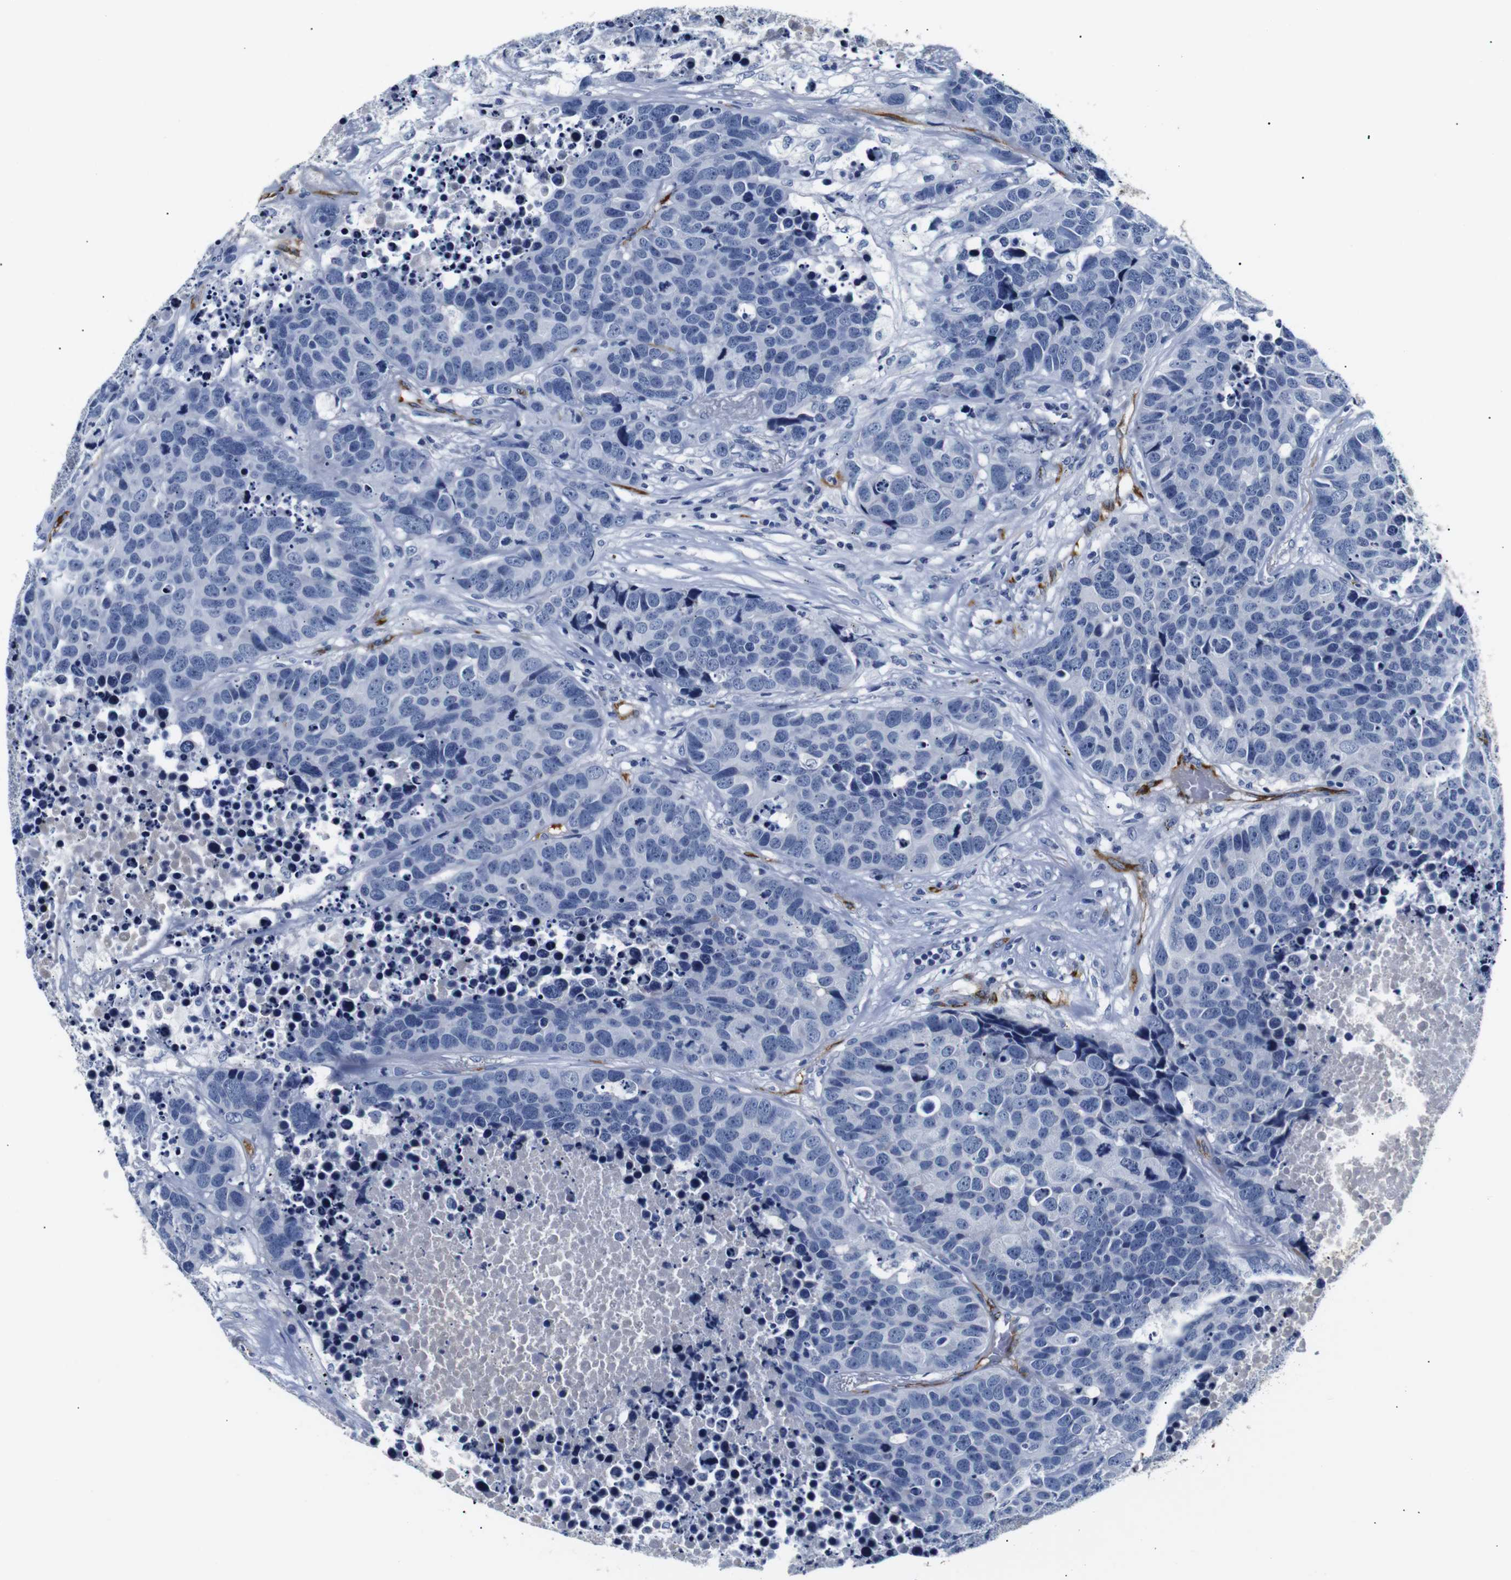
{"staining": {"intensity": "negative", "quantity": "none", "location": "none"}, "tissue": "carcinoid", "cell_type": "Tumor cells", "image_type": "cancer", "snomed": [{"axis": "morphology", "description": "Carcinoid, malignant, NOS"}, {"axis": "topography", "description": "Lung"}], "caption": "This is an IHC image of carcinoid. There is no expression in tumor cells.", "gene": "MUC4", "patient": {"sex": "male", "age": 60}}